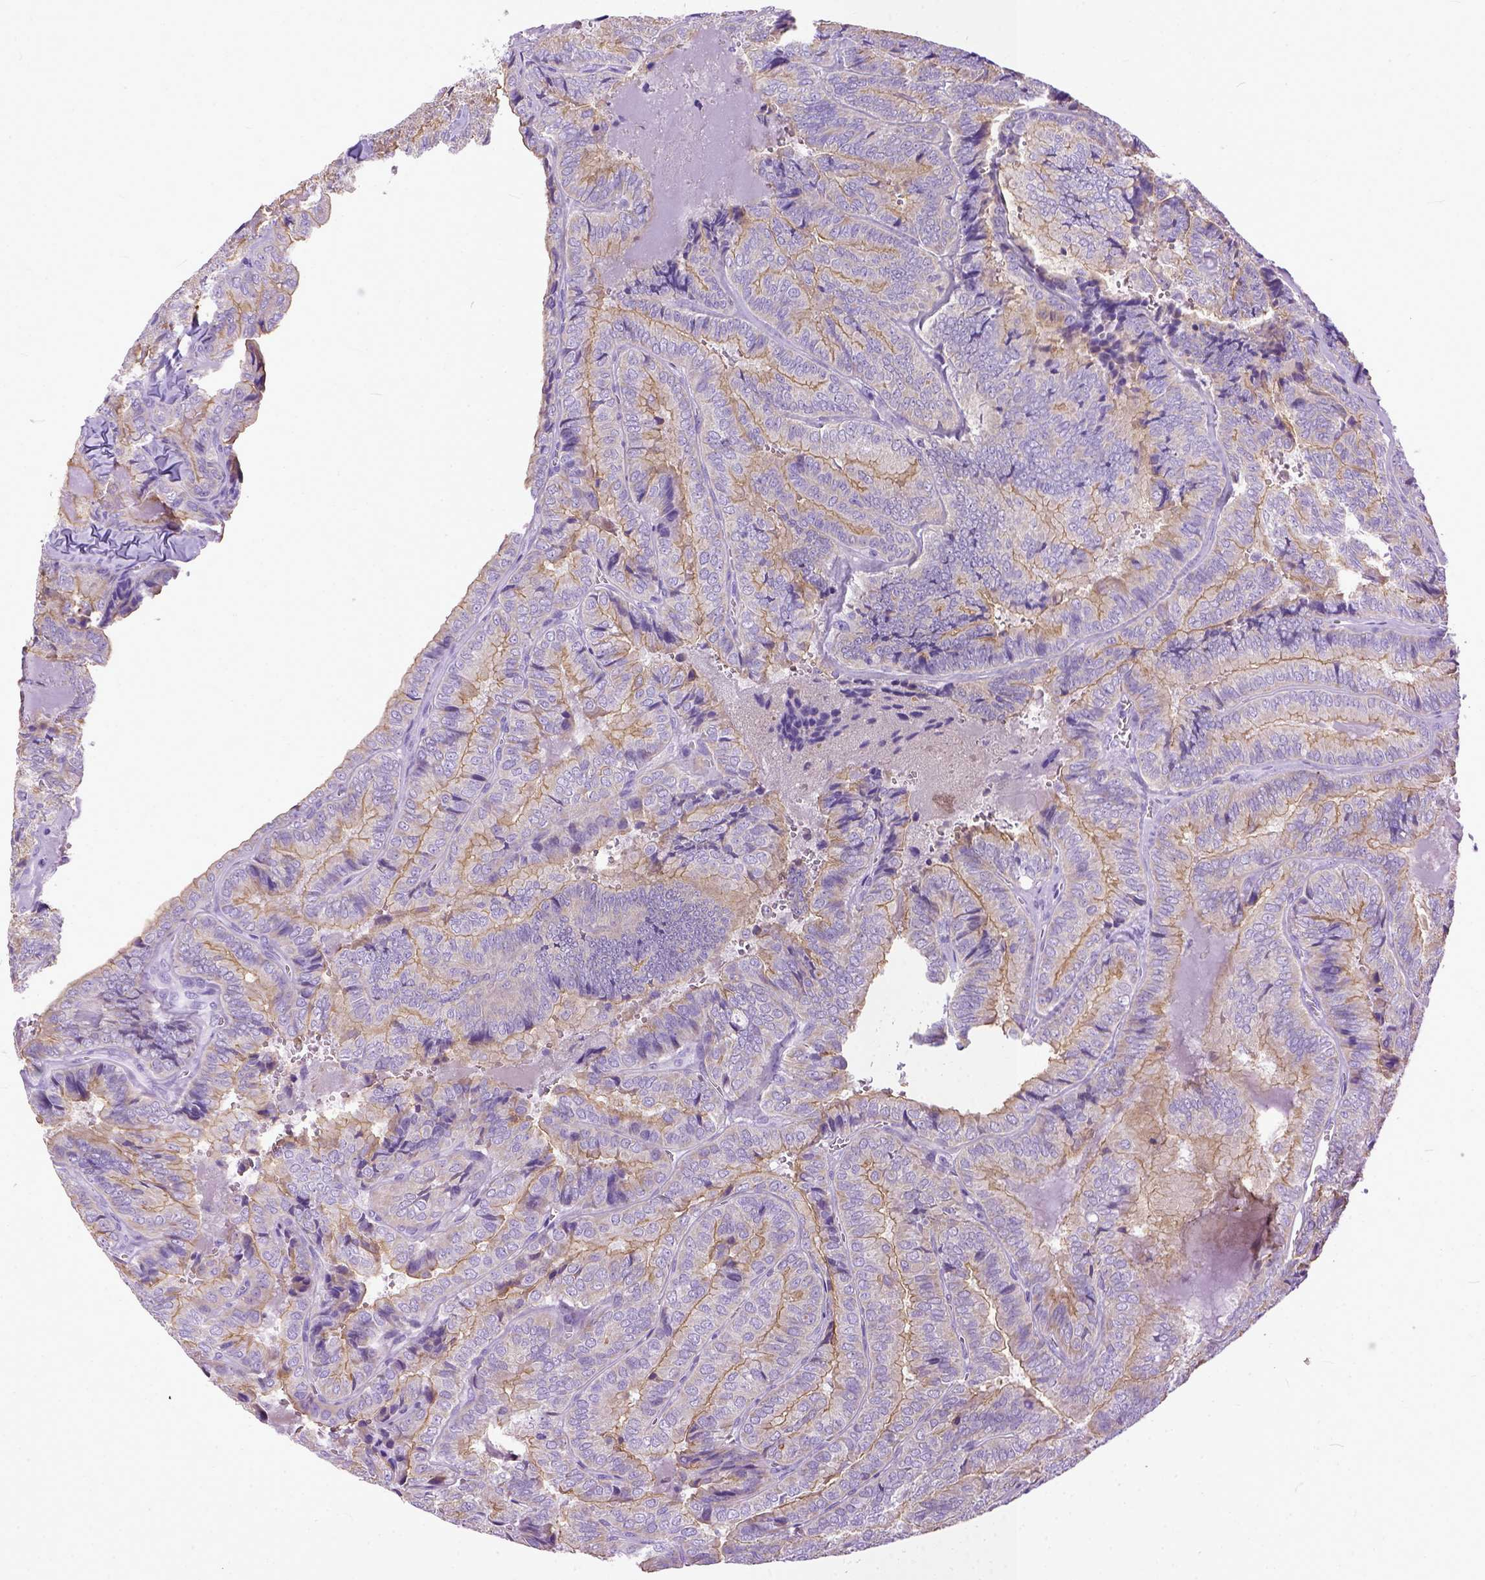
{"staining": {"intensity": "weak", "quantity": "25%-75%", "location": "cytoplasmic/membranous"}, "tissue": "thyroid cancer", "cell_type": "Tumor cells", "image_type": "cancer", "snomed": [{"axis": "morphology", "description": "Papillary adenocarcinoma, NOS"}, {"axis": "topography", "description": "Thyroid gland"}], "caption": "Human thyroid papillary adenocarcinoma stained with a brown dye demonstrates weak cytoplasmic/membranous positive positivity in approximately 25%-75% of tumor cells.", "gene": "PPL", "patient": {"sex": "female", "age": 75}}